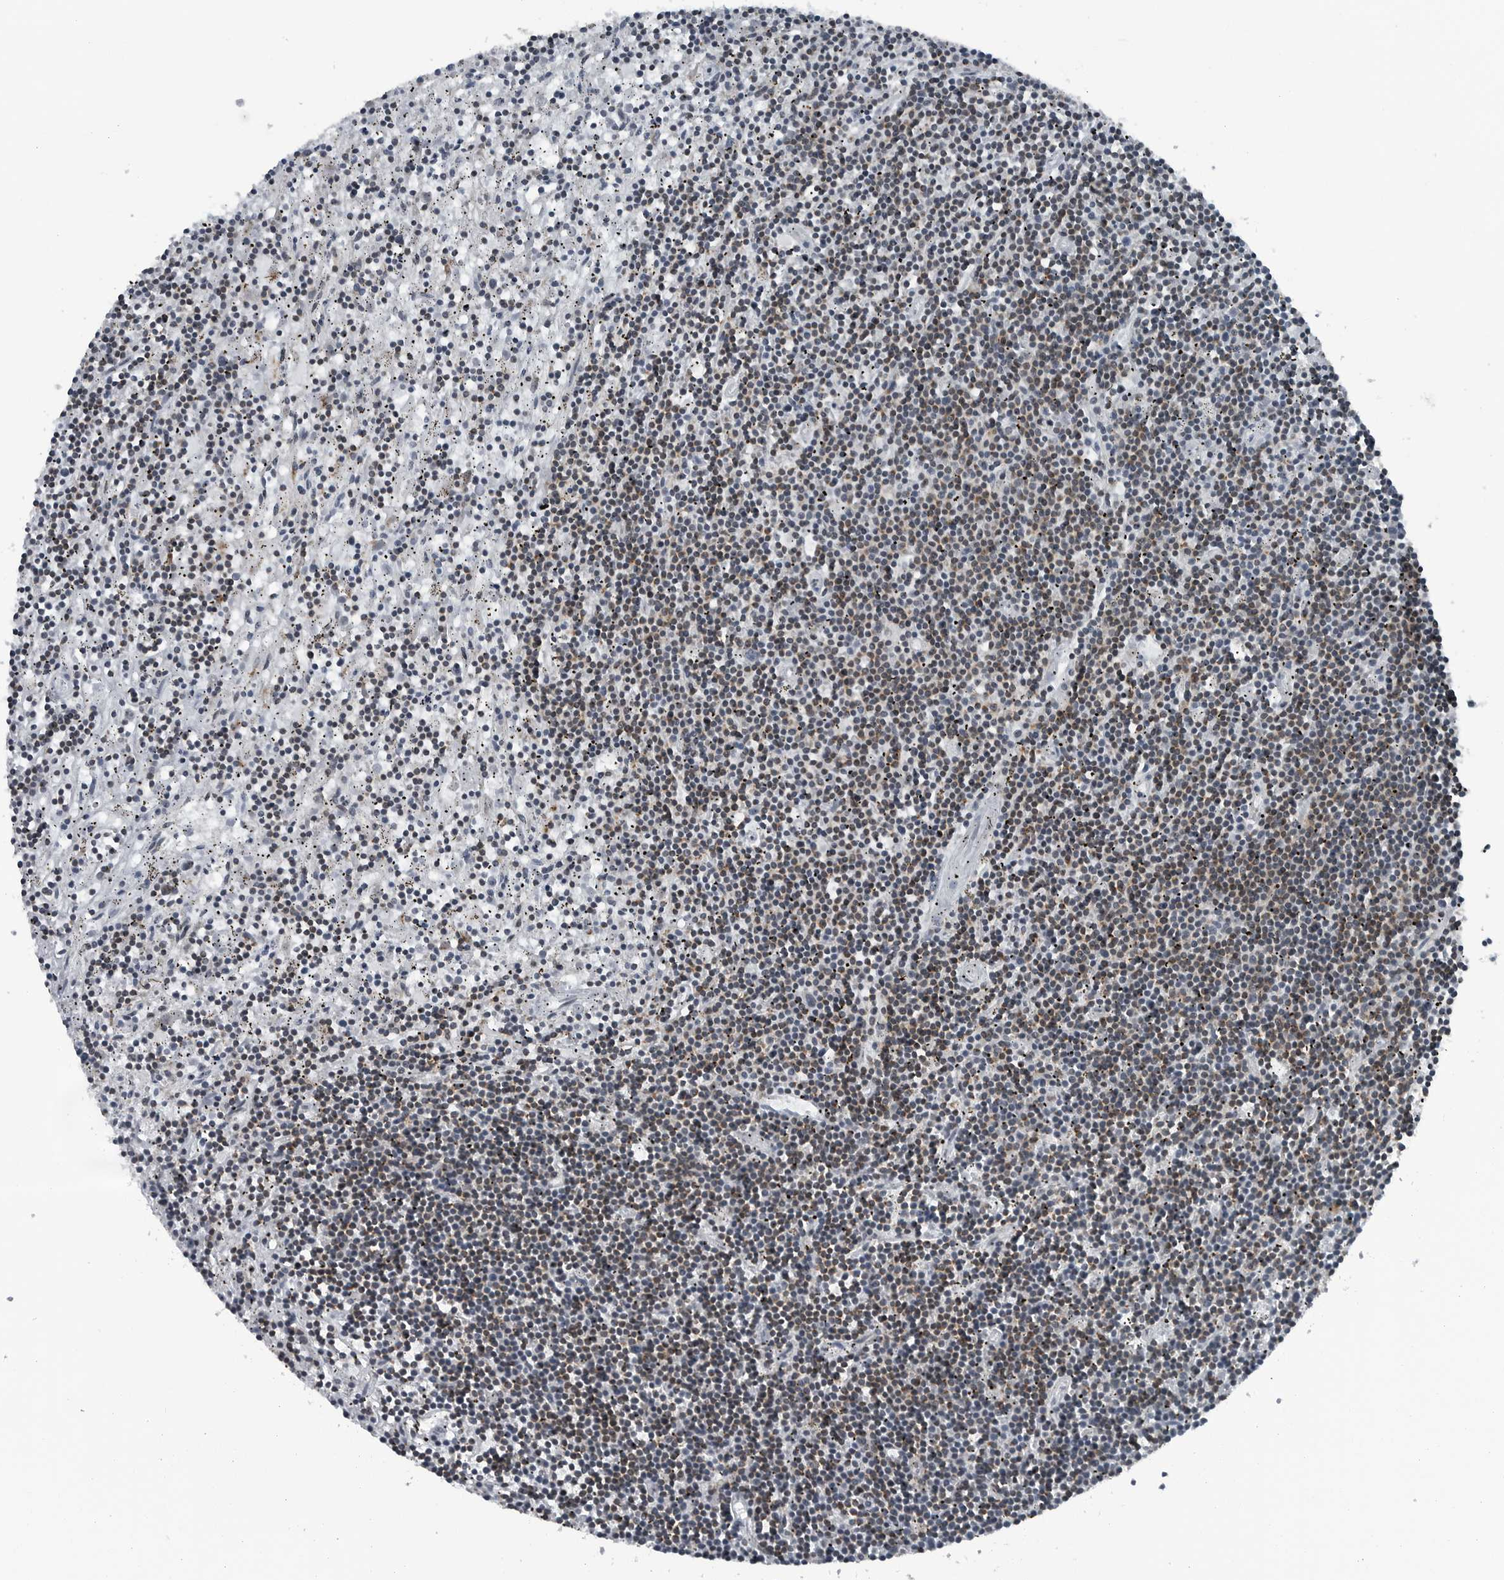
{"staining": {"intensity": "weak", "quantity": "25%-75%", "location": "cytoplasmic/membranous"}, "tissue": "lymphoma", "cell_type": "Tumor cells", "image_type": "cancer", "snomed": [{"axis": "morphology", "description": "Malignant lymphoma, non-Hodgkin's type, Low grade"}, {"axis": "topography", "description": "Spleen"}], "caption": "Lymphoma stained with immunohistochemistry exhibits weak cytoplasmic/membranous staining in about 25%-75% of tumor cells.", "gene": "GAK", "patient": {"sex": "male", "age": 76}}